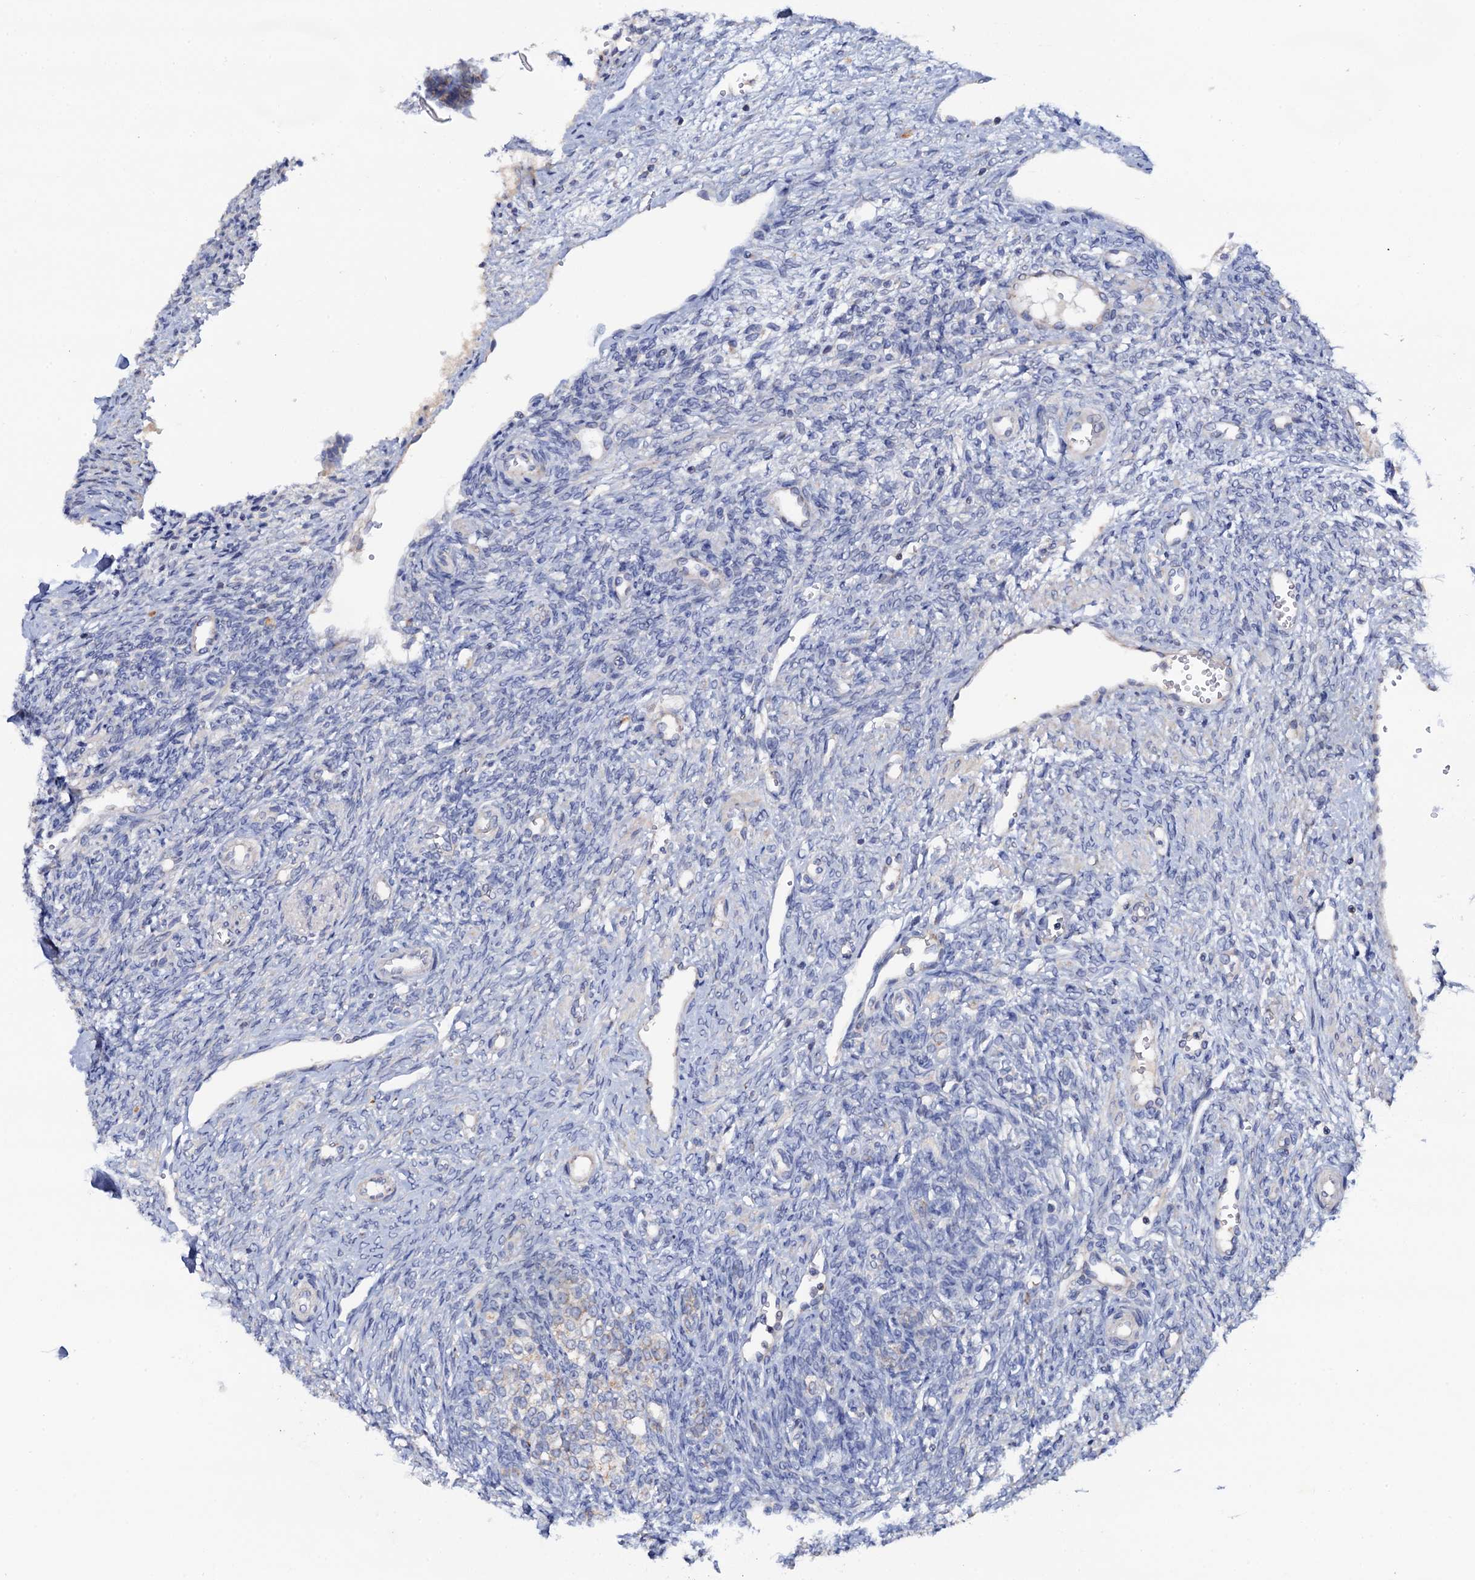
{"staining": {"intensity": "negative", "quantity": "none", "location": "none"}, "tissue": "ovary", "cell_type": "Ovarian stroma cells", "image_type": "normal", "snomed": [{"axis": "morphology", "description": "Normal tissue, NOS"}, {"axis": "topography", "description": "Ovary"}], "caption": "Ovary was stained to show a protein in brown. There is no significant expression in ovarian stroma cells. (DAB (3,3'-diaminobenzidine) immunohistochemistry (IHC) with hematoxylin counter stain).", "gene": "MRPL48", "patient": {"sex": "female", "age": 41}}